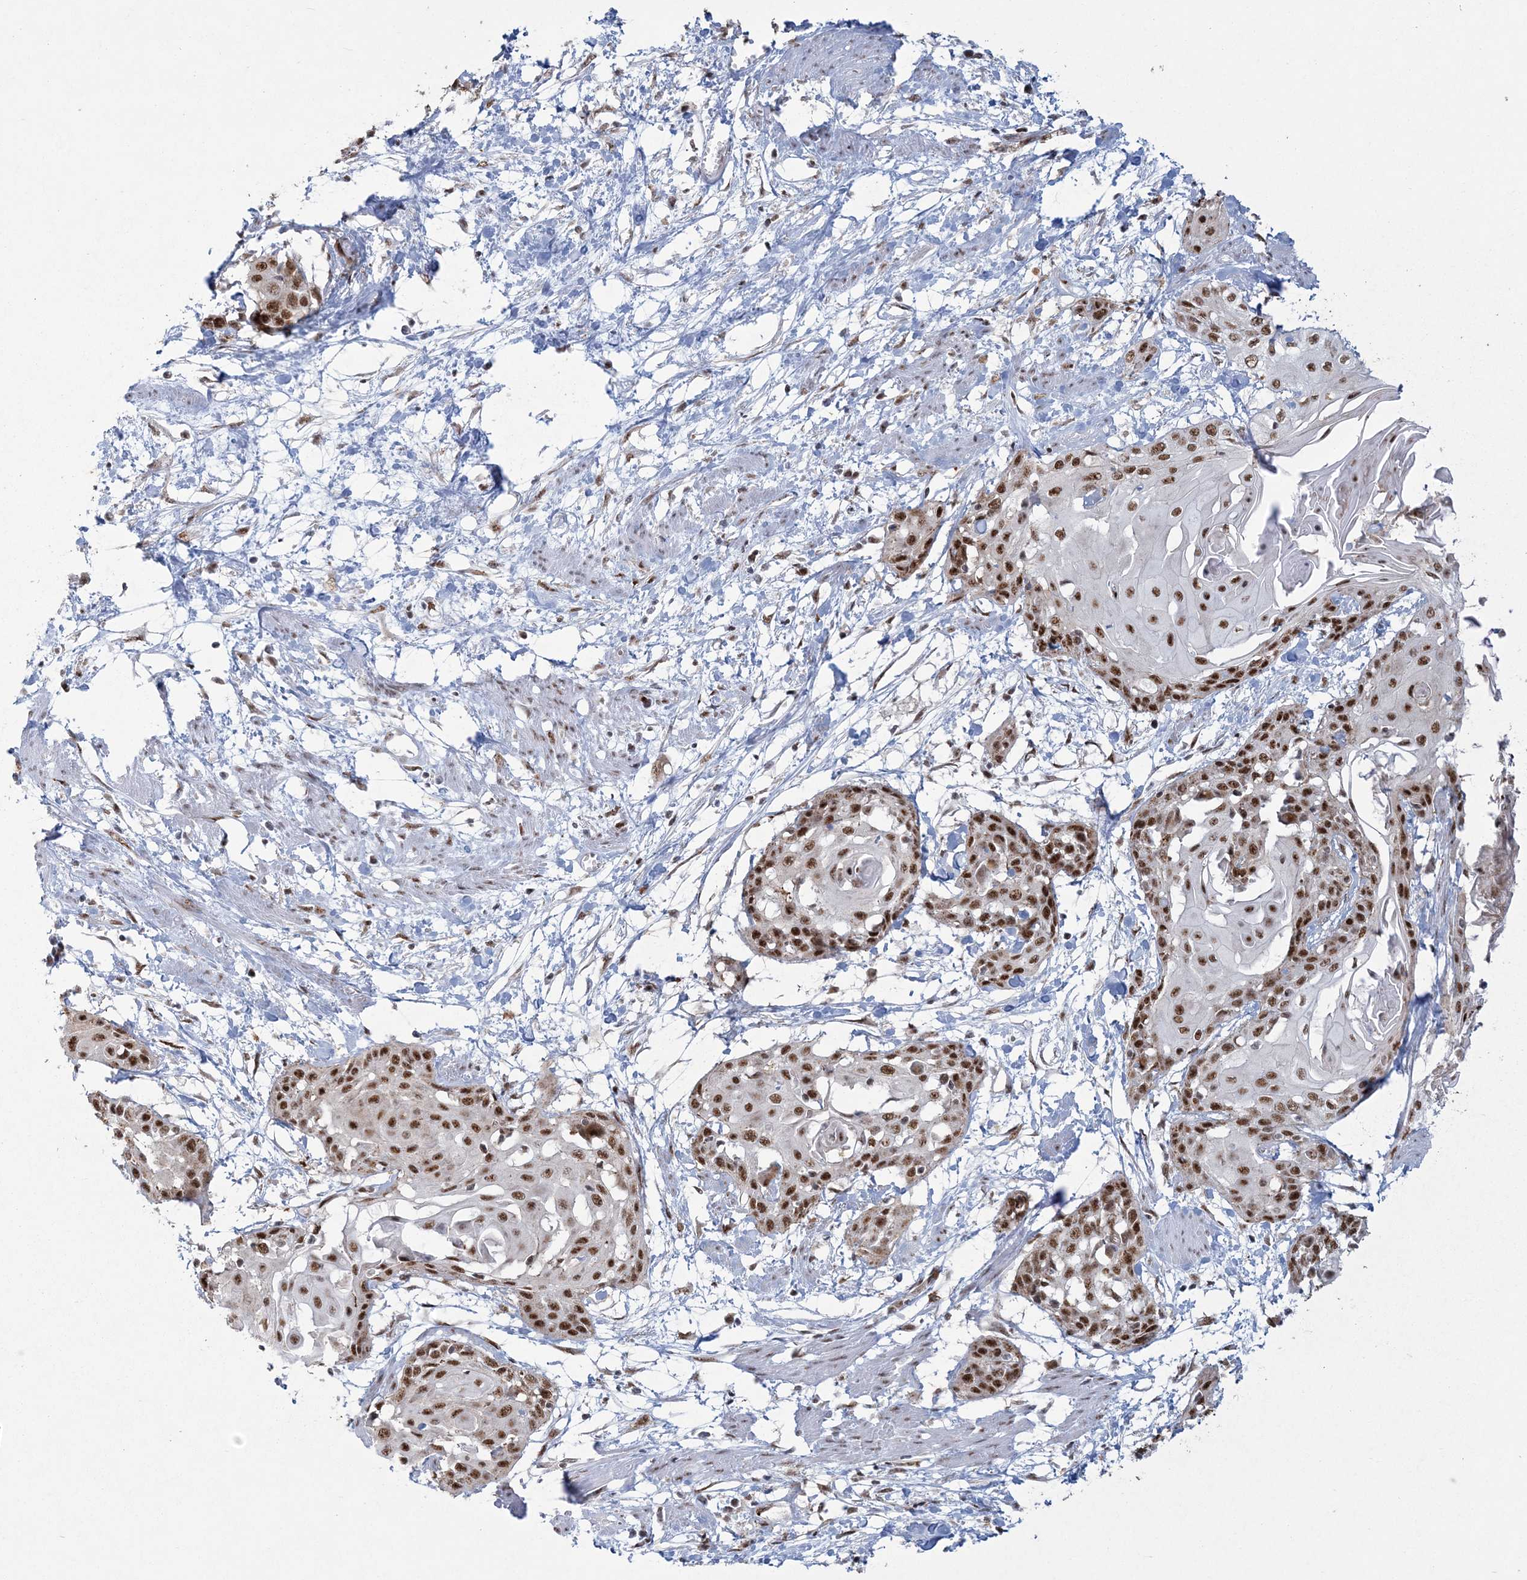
{"staining": {"intensity": "strong", "quantity": ">75%", "location": "nuclear"}, "tissue": "cervical cancer", "cell_type": "Tumor cells", "image_type": "cancer", "snomed": [{"axis": "morphology", "description": "Squamous cell carcinoma, NOS"}, {"axis": "topography", "description": "Cervix"}], "caption": "Immunohistochemical staining of cervical cancer displays high levels of strong nuclear protein positivity in approximately >75% of tumor cells.", "gene": "RBM17", "patient": {"sex": "female", "age": 57}}